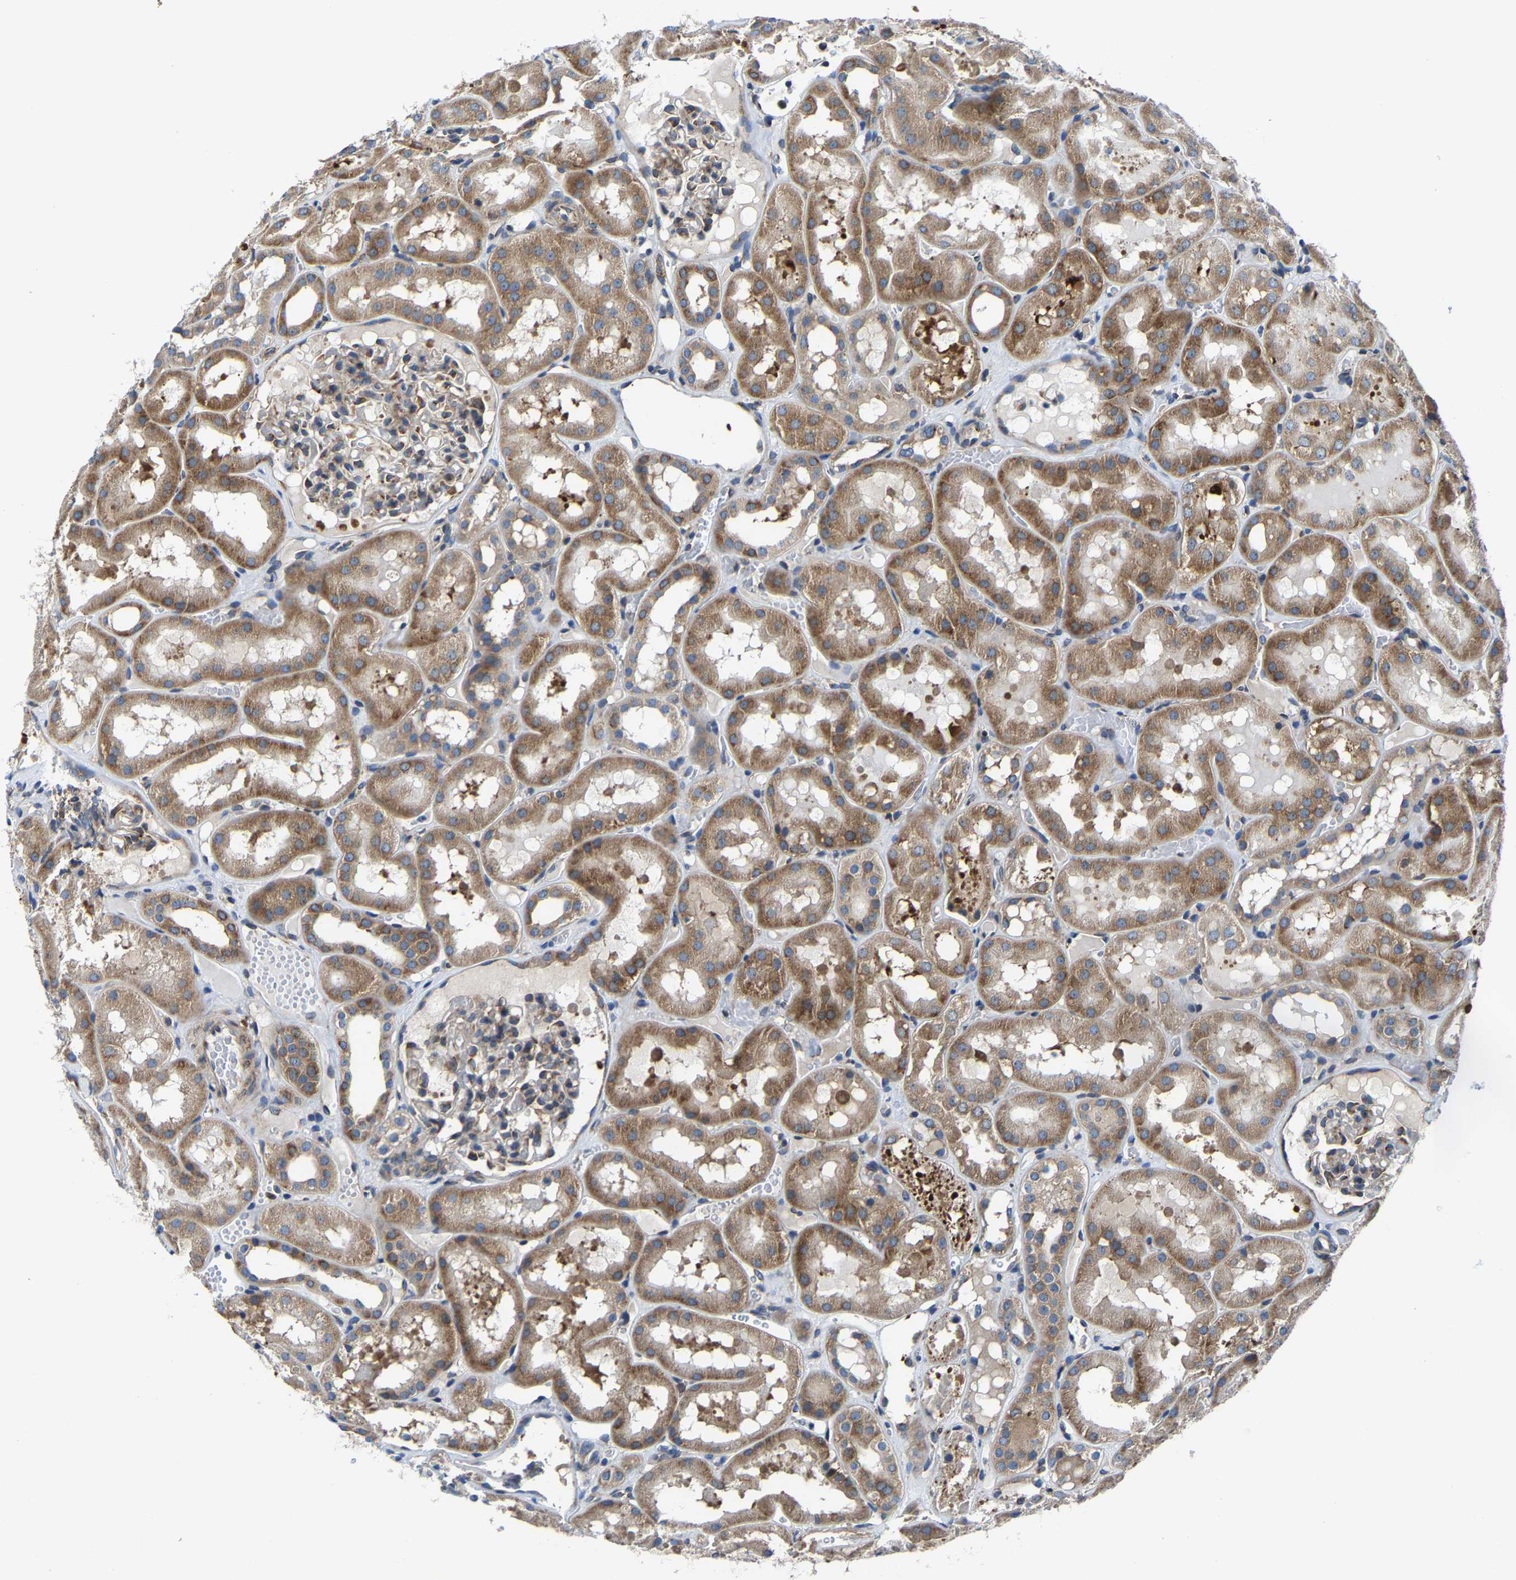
{"staining": {"intensity": "moderate", "quantity": "25%-75%", "location": "cytoplasmic/membranous"}, "tissue": "kidney", "cell_type": "Cells in glomeruli", "image_type": "normal", "snomed": [{"axis": "morphology", "description": "Normal tissue, NOS"}, {"axis": "topography", "description": "Kidney"}, {"axis": "topography", "description": "Urinary bladder"}], "caption": "Immunohistochemistry of normal kidney exhibits medium levels of moderate cytoplasmic/membranous positivity in approximately 25%-75% of cells in glomeruli.", "gene": "G3BP2", "patient": {"sex": "male", "age": 16}}